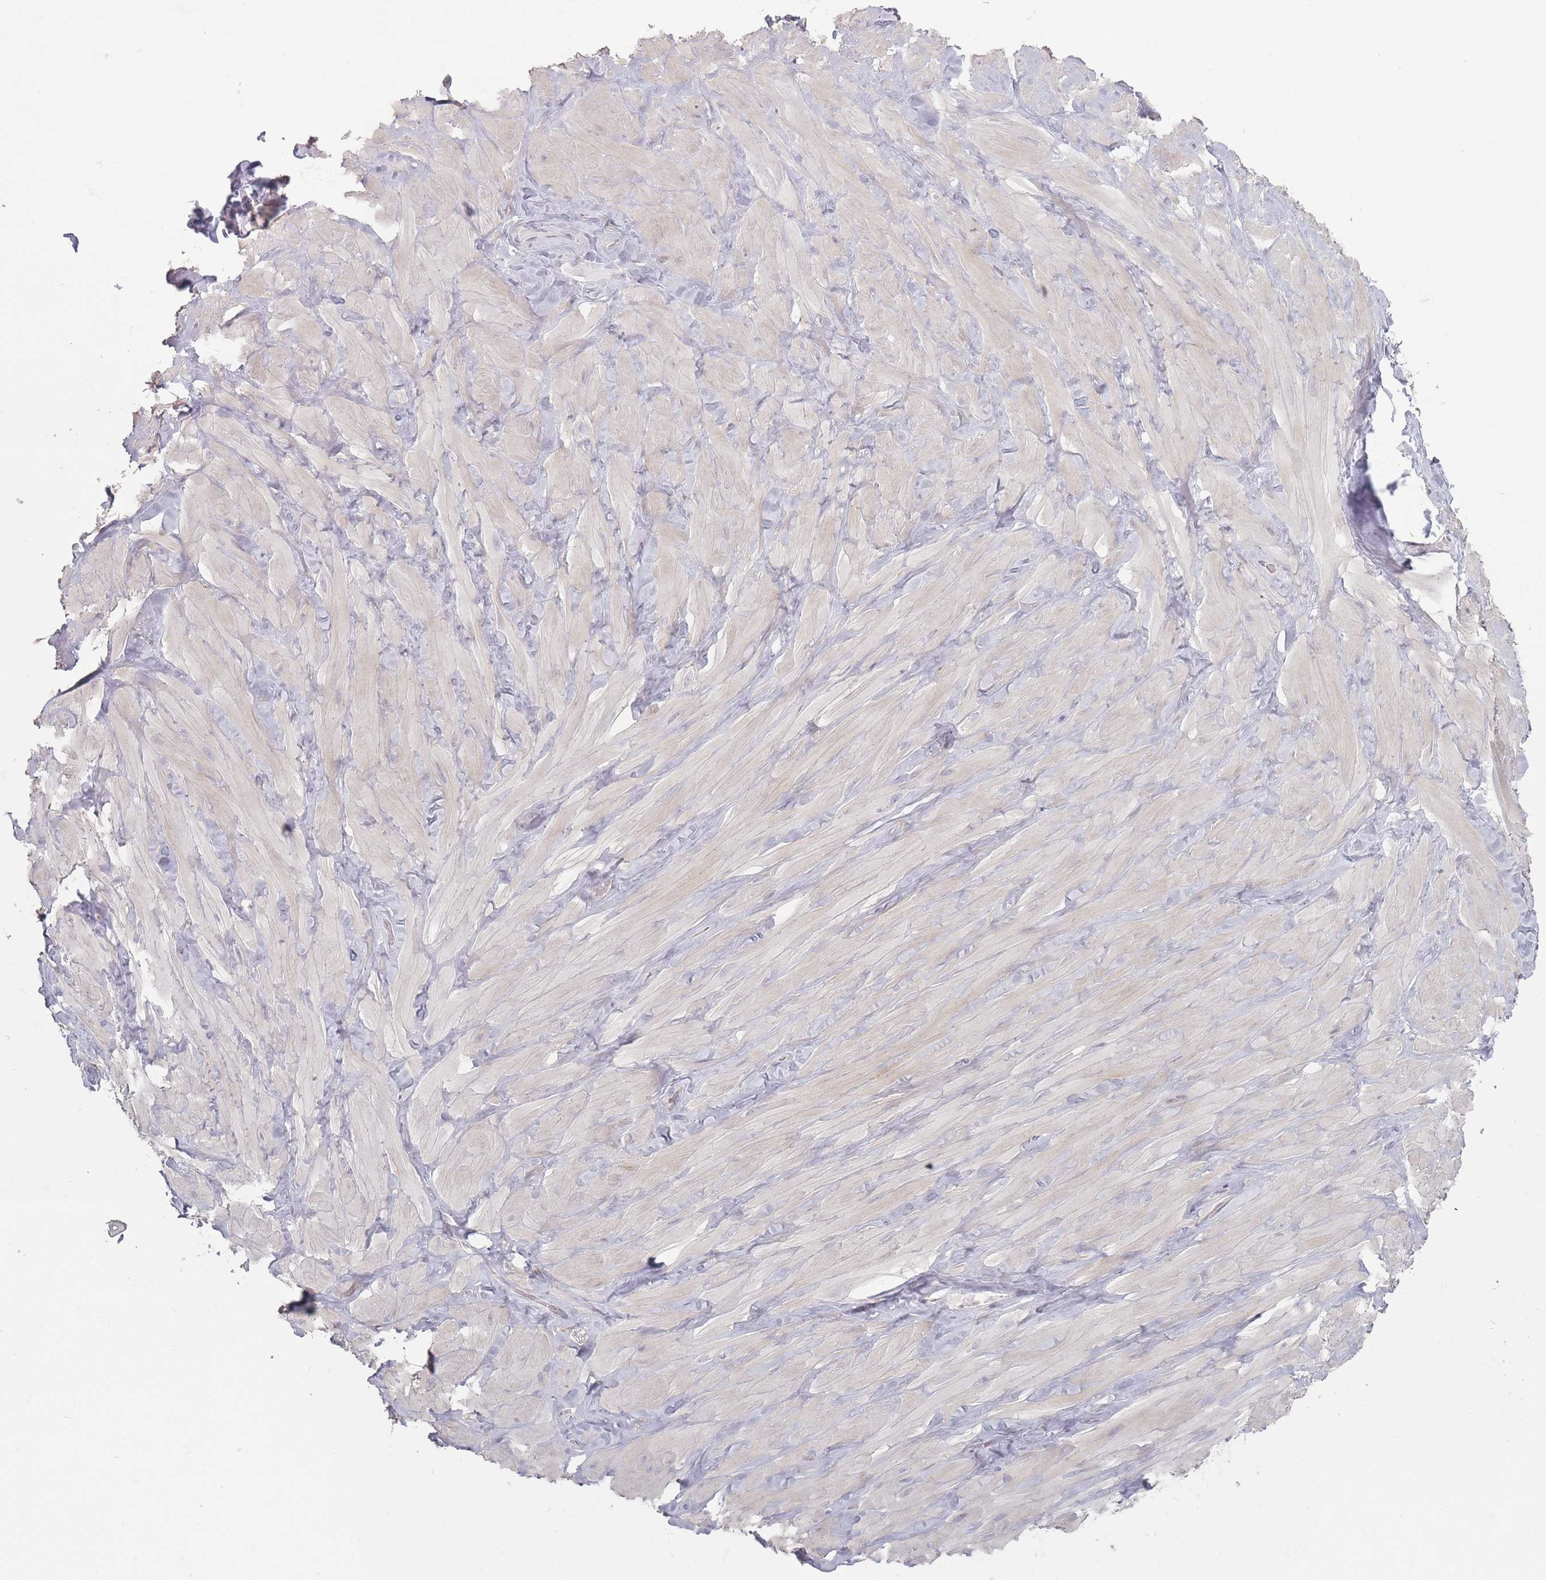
{"staining": {"intensity": "moderate", "quantity": "<25%", "location": "nuclear"}, "tissue": "soft tissue", "cell_type": "Chondrocytes", "image_type": "normal", "snomed": [{"axis": "morphology", "description": "Normal tissue, NOS"}, {"axis": "topography", "description": "Soft tissue"}, {"axis": "topography", "description": "Vascular tissue"}], "caption": "DAB immunohistochemical staining of benign human soft tissue exhibits moderate nuclear protein staining in about <25% of chondrocytes. (IHC, brightfield microscopy, high magnification).", "gene": "AKAIN1", "patient": {"sex": "male", "age": 41}}